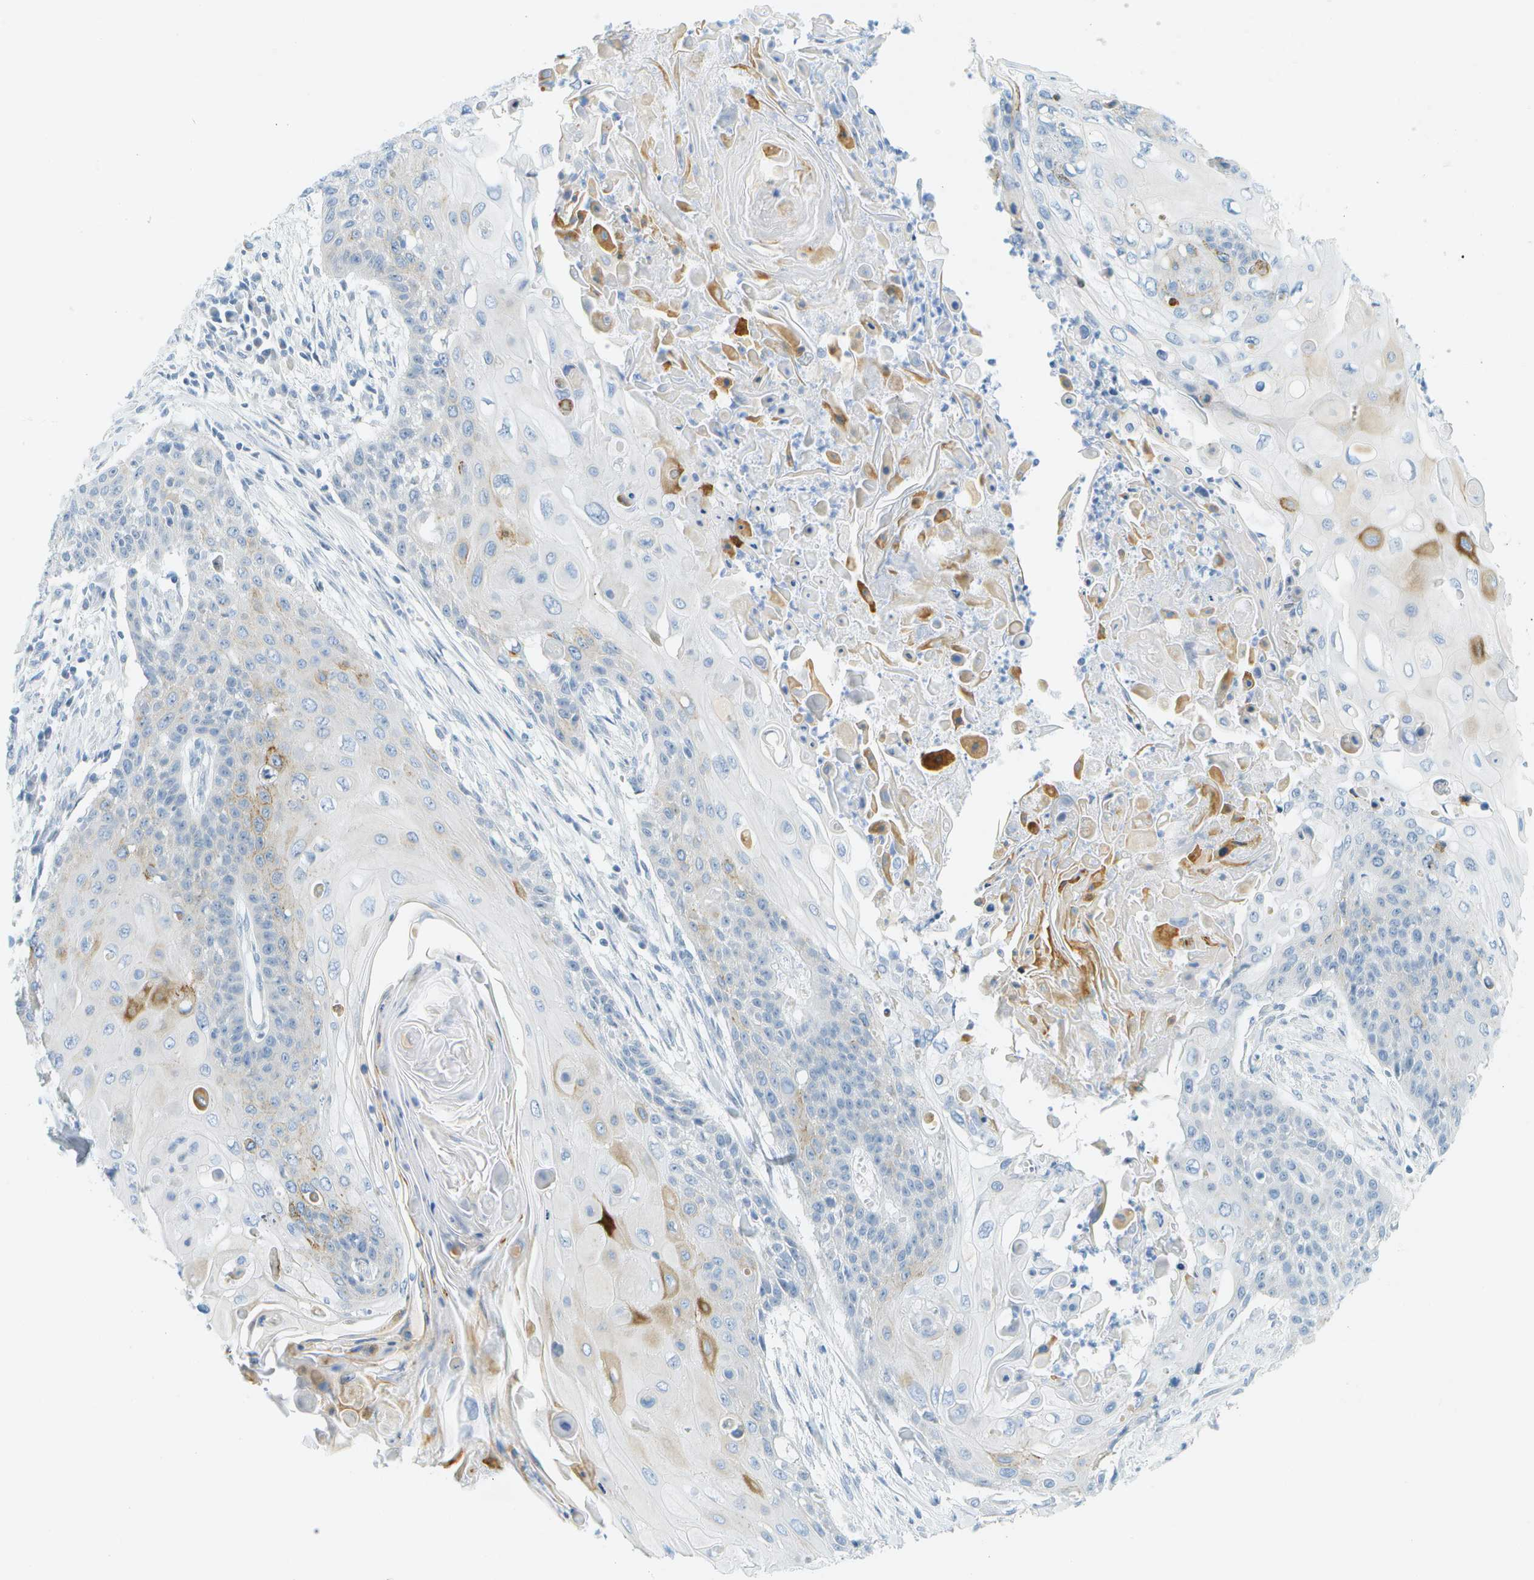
{"staining": {"intensity": "moderate", "quantity": "<25%", "location": "cytoplasmic/membranous"}, "tissue": "cervical cancer", "cell_type": "Tumor cells", "image_type": "cancer", "snomed": [{"axis": "morphology", "description": "Squamous cell carcinoma, NOS"}, {"axis": "topography", "description": "Cervix"}], "caption": "Immunohistochemistry (IHC) of human cervical cancer reveals low levels of moderate cytoplasmic/membranous staining in approximately <25% of tumor cells.", "gene": "SMYD5", "patient": {"sex": "female", "age": 39}}